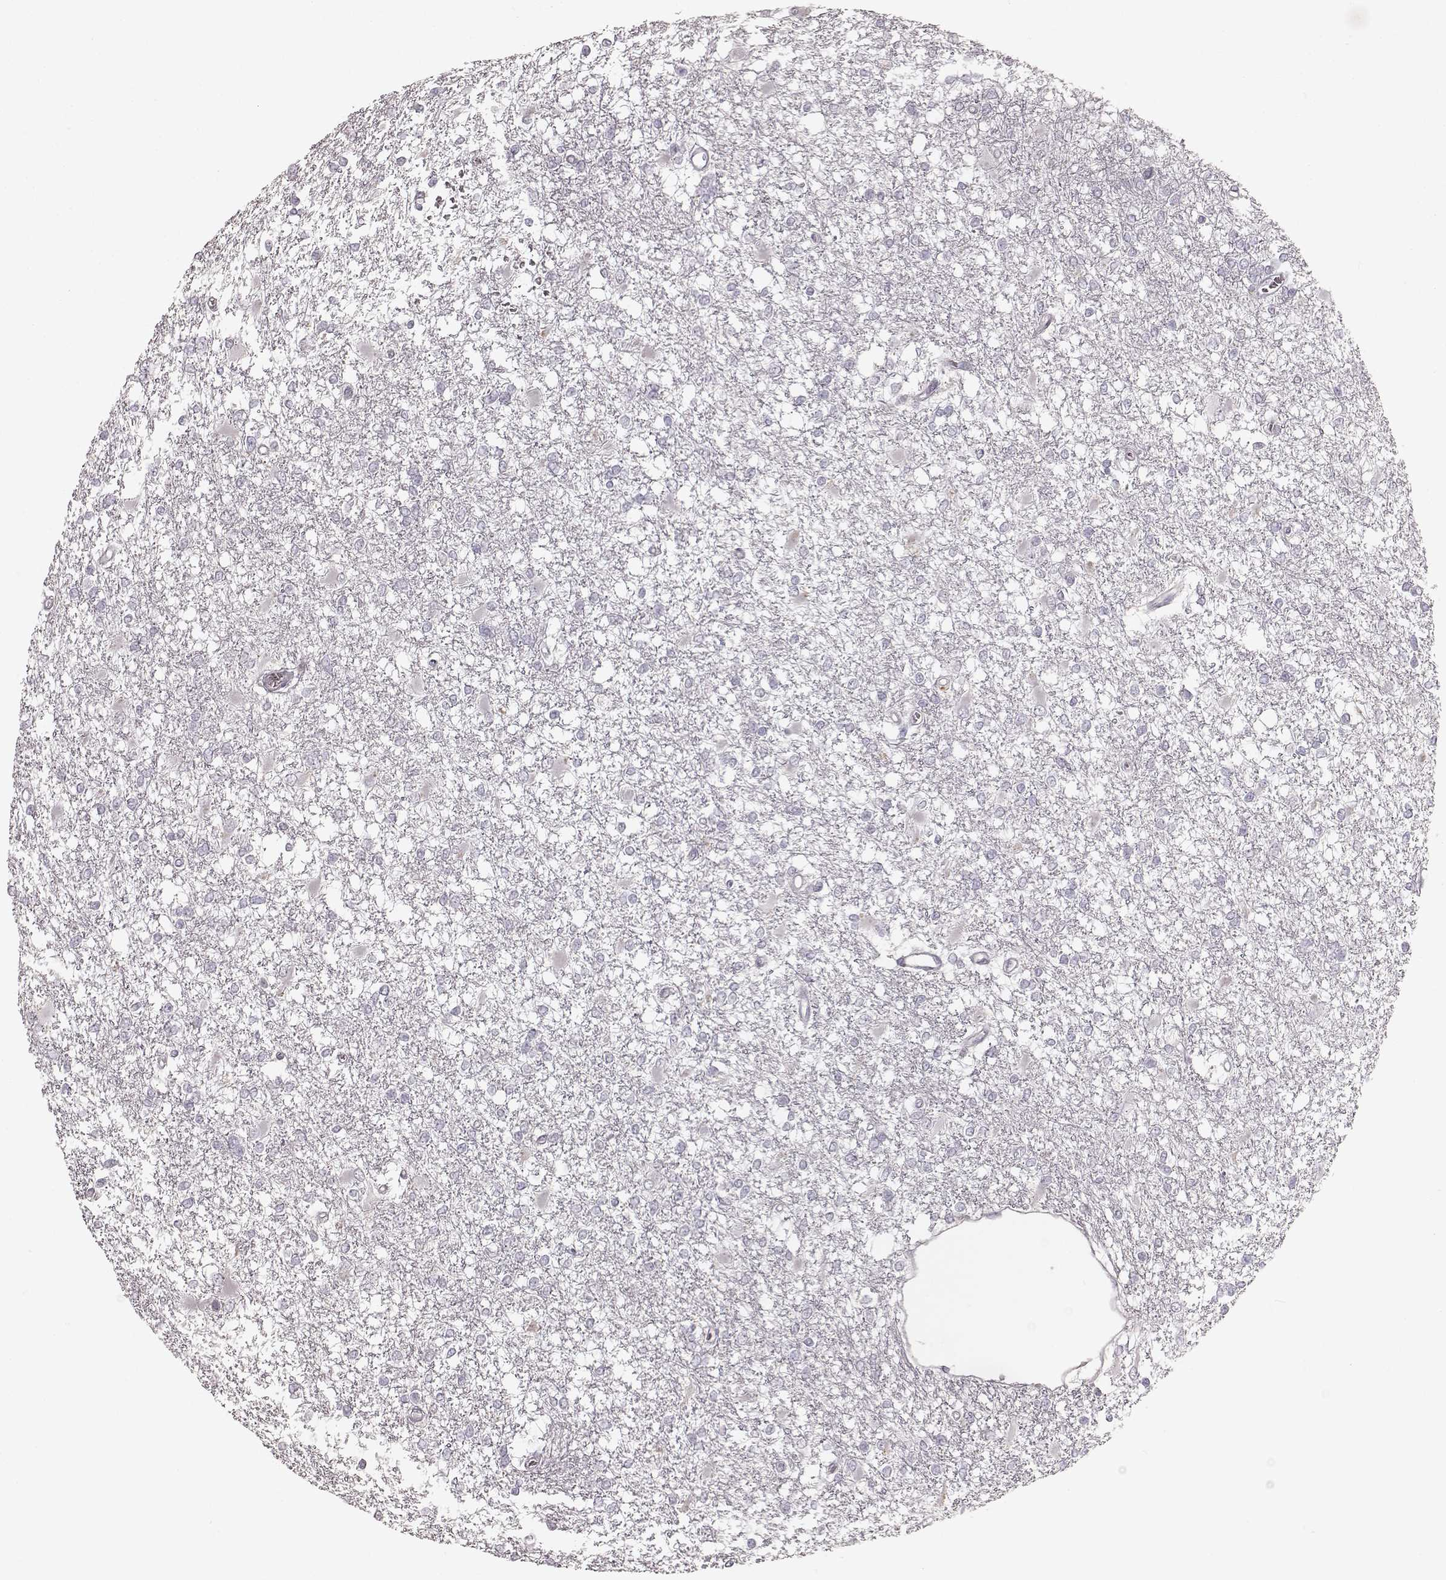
{"staining": {"intensity": "negative", "quantity": "none", "location": "none"}, "tissue": "glioma", "cell_type": "Tumor cells", "image_type": "cancer", "snomed": [{"axis": "morphology", "description": "Glioma, malignant, High grade"}, {"axis": "topography", "description": "Cerebral cortex"}], "caption": "This is an IHC histopathology image of glioma. There is no staining in tumor cells.", "gene": "PRLHR", "patient": {"sex": "male", "age": 79}}